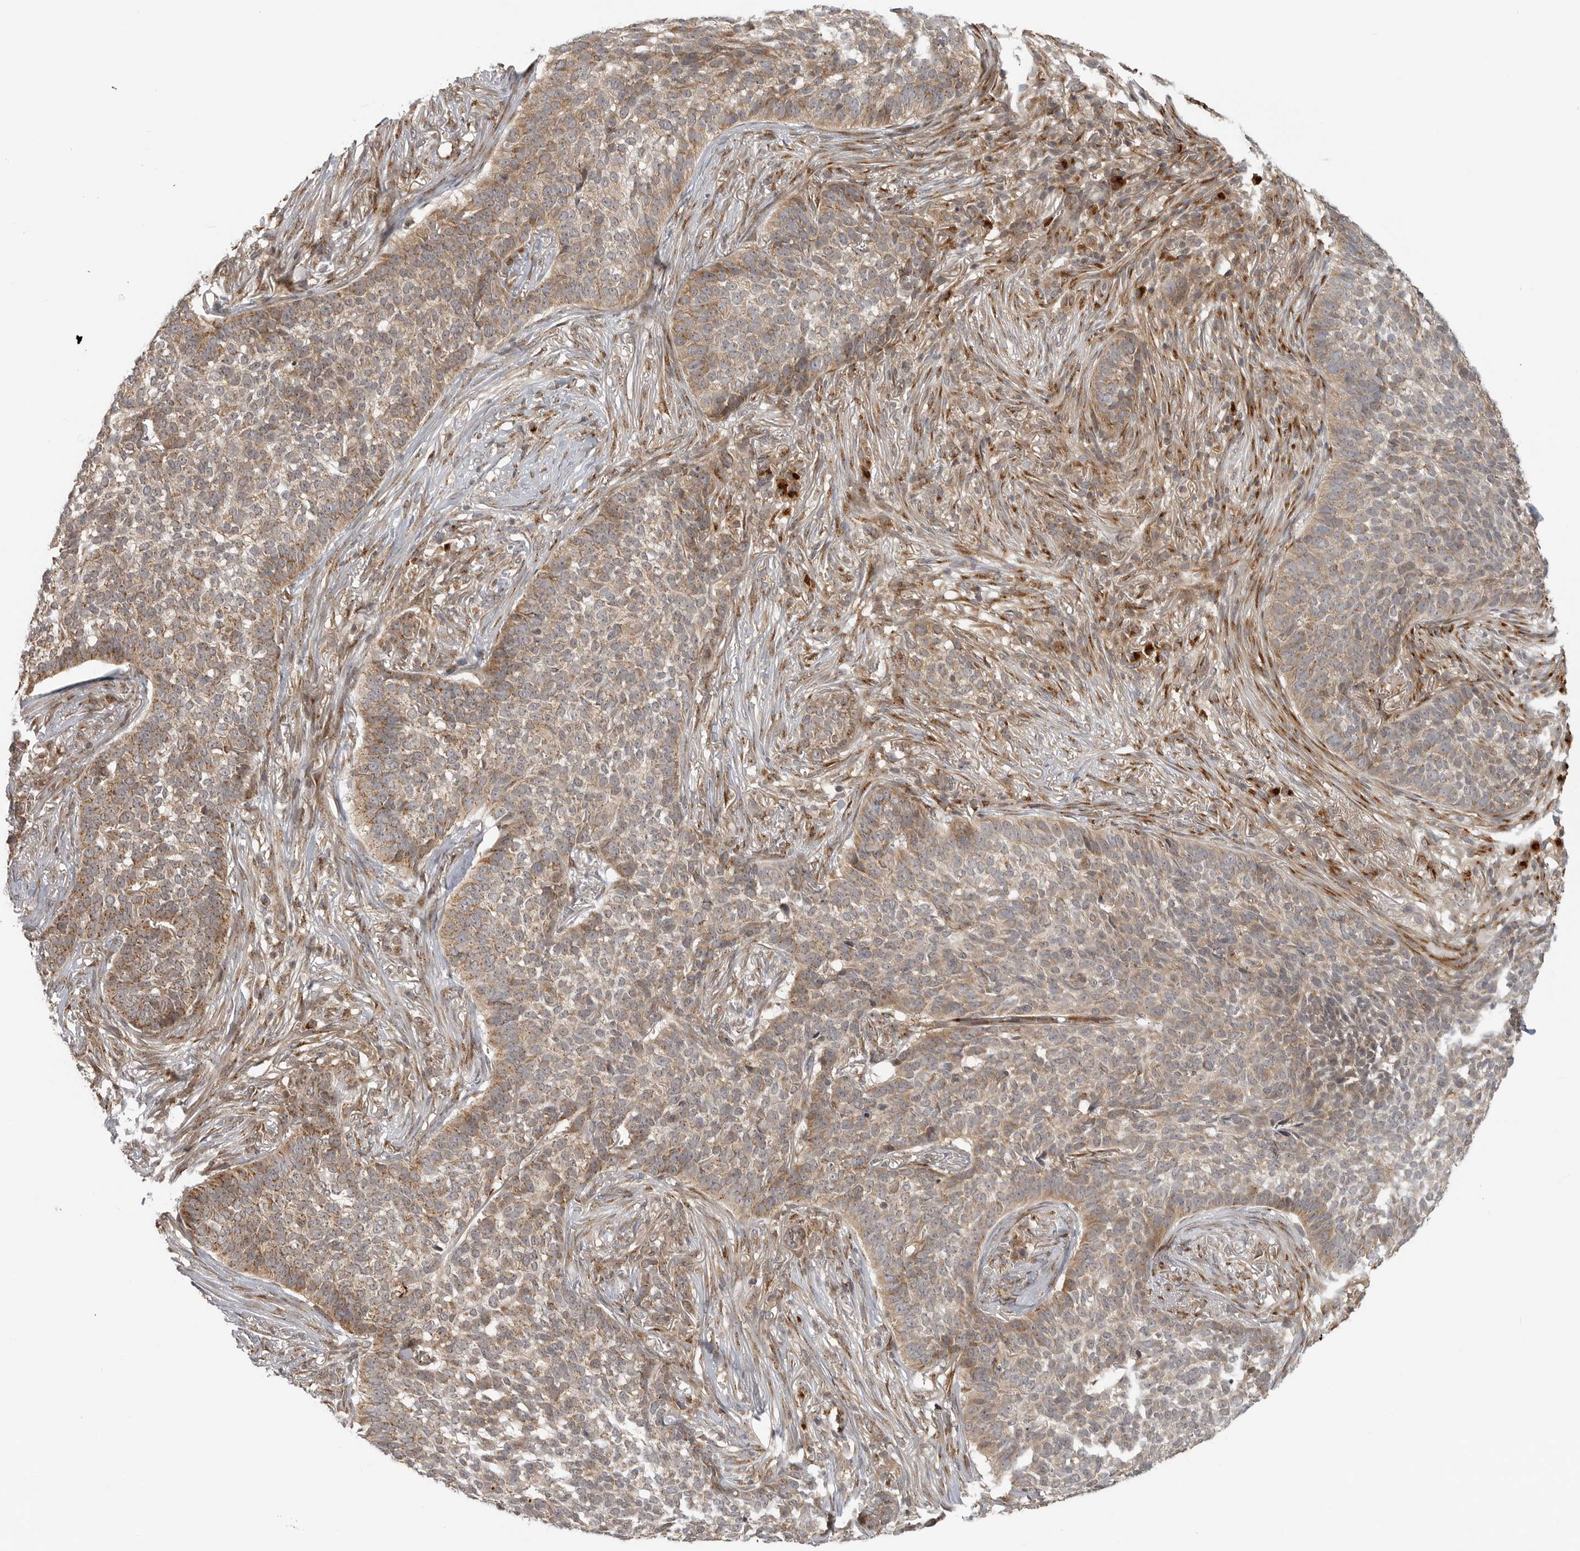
{"staining": {"intensity": "moderate", "quantity": ">75%", "location": "cytoplasmic/membranous"}, "tissue": "skin cancer", "cell_type": "Tumor cells", "image_type": "cancer", "snomed": [{"axis": "morphology", "description": "Basal cell carcinoma"}, {"axis": "topography", "description": "Skin"}], "caption": "Tumor cells show medium levels of moderate cytoplasmic/membranous positivity in about >75% of cells in skin cancer. The staining was performed using DAB (3,3'-diaminobenzidine) to visualize the protein expression in brown, while the nuclei were stained in blue with hematoxylin (Magnification: 20x).", "gene": "COPA", "patient": {"sex": "male", "age": 85}}